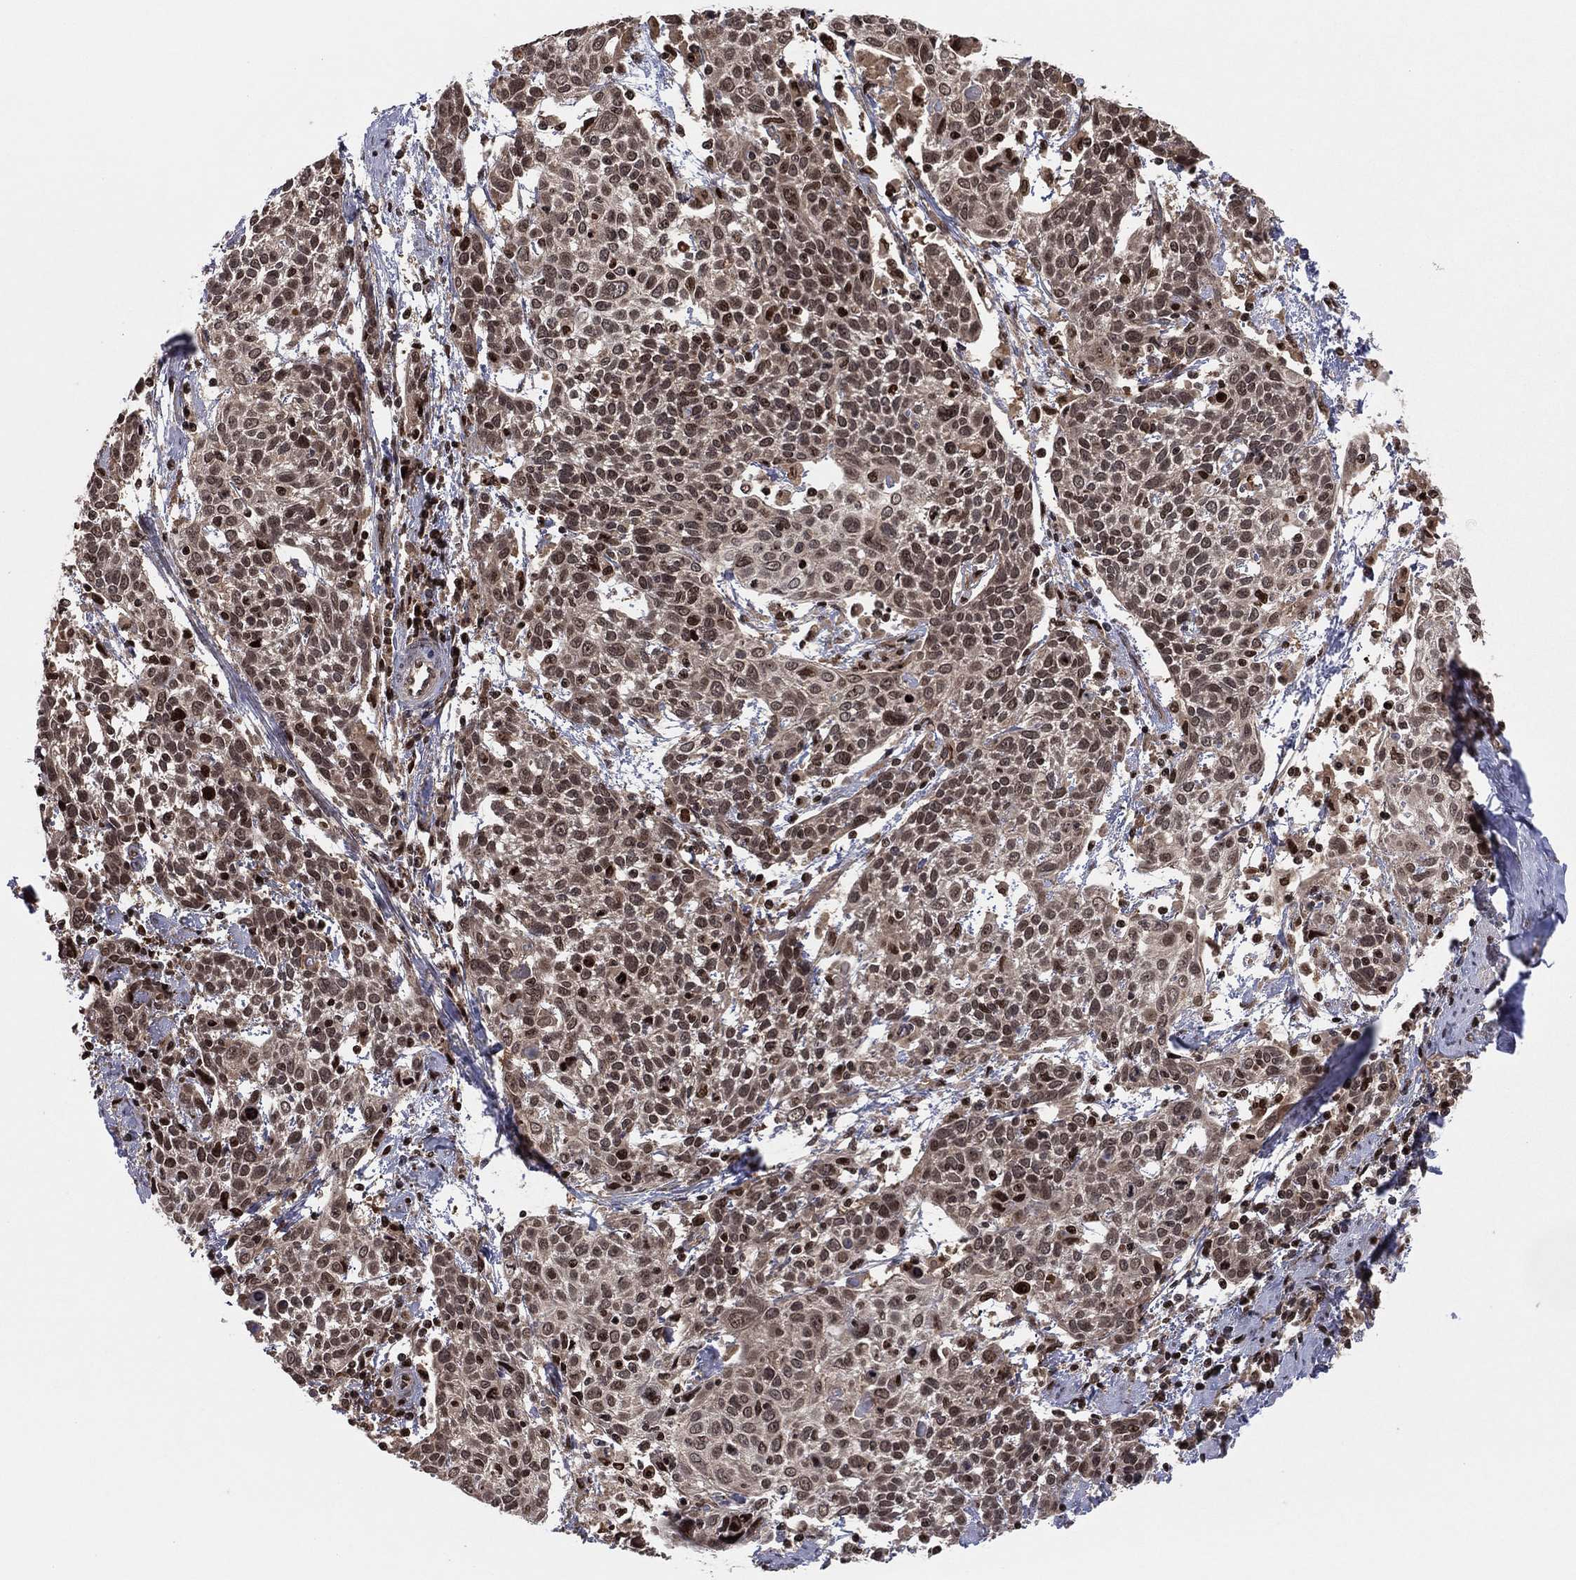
{"staining": {"intensity": "strong", "quantity": ">75%", "location": "cytoplasmic/membranous,nuclear"}, "tissue": "cervical cancer", "cell_type": "Tumor cells", "image_type": "cancer", "snomed": [{"axis": "morphology", "description": "Squamous cell carcinoma, NOS"}, {"axis": "topography", "description": "Cervix"}], "caption": "Cervical squamous cell carcinoma stained with IHC reveals strong cytoplasmic/membranous and nuclear positivity in approximately >75% of tumor cells. The staining was performed using DAB (3,3'-diaminobenzidine) to visualize the protein expression in brown, while the nuclei were stained in blue with hematoxylin (Magnification: 20x).", "gene": "PSMA1", "patient": {"sex": "female", "age": 61}}